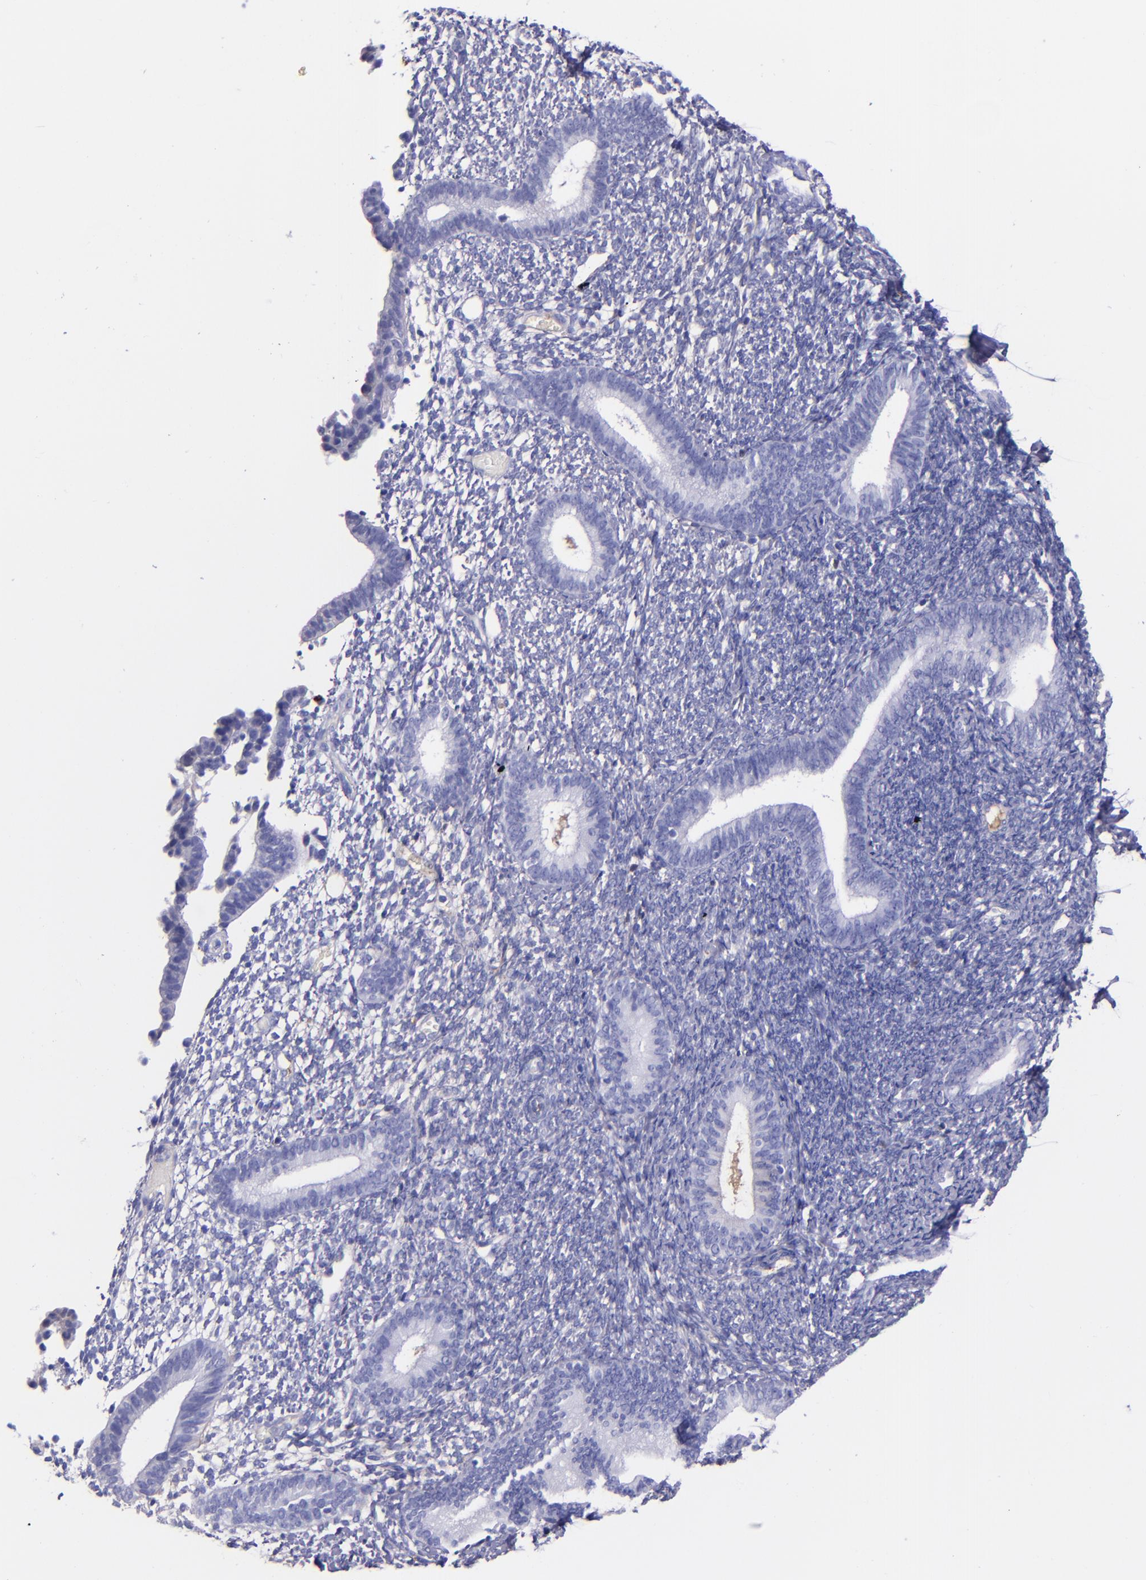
{"staining": {"intensity": "negative", "quantity": "none", "location": "none"}, "tissue": "endometrium", "cell_type": "Cells in endometrial stroma", "image_type": "normal", "snomed": [{"axis": "morphology", "description": "Normal tissue, NOS"}, {"axis": "topography", "description": "Smooth muscle"}, {"axis": "topography", "description": "Endometrium"}], "caption": "IHC image of normal endometrium stained for a protein (brown), which displays no expression in cells in endometrial stroma.", "gene": "KNG1", "patient": {"sex": "female", "age": 57}}